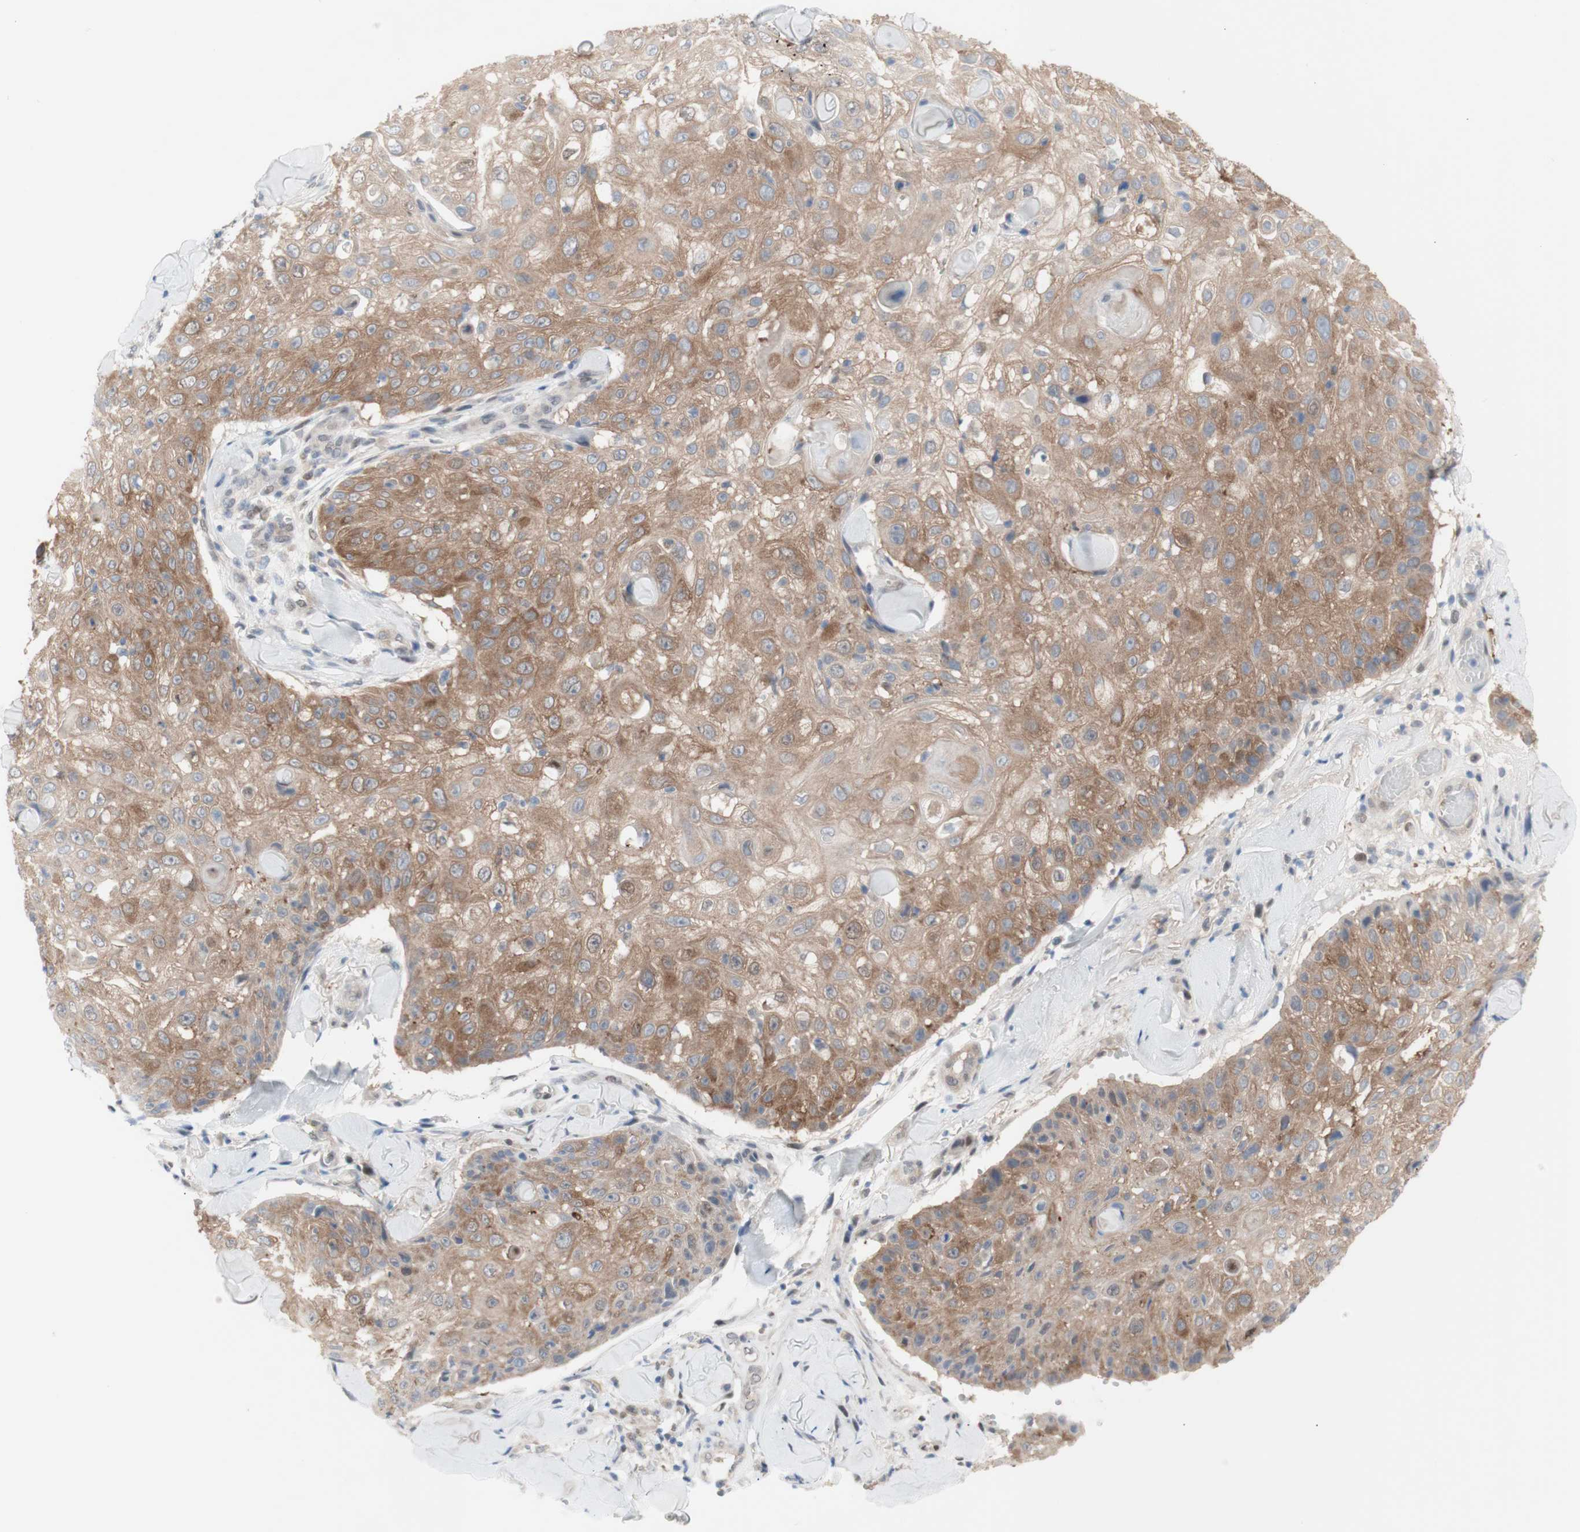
{"staining": {"intensity": "moderate", "quantity": ">75%", "location": "cytoplasmic/membranous"}, "tissue": "skin cancer", "cell_type": "Tumor cells", "image_type": "cancer", "snomed": [{"axis": "morphology", "description": "Squamous cell carcinoma, NOS"}, {"axis": "topography", "description": "Skin"}], "caption": "Protein expression analysis of human skin cancer (squamous cell carcinoma) reveals moderate cytoplasmic/membranous staining in approximately >75% of tumor cells.", "gene": "PRMT5", "patient": {"sex": "male", "age": 86}}